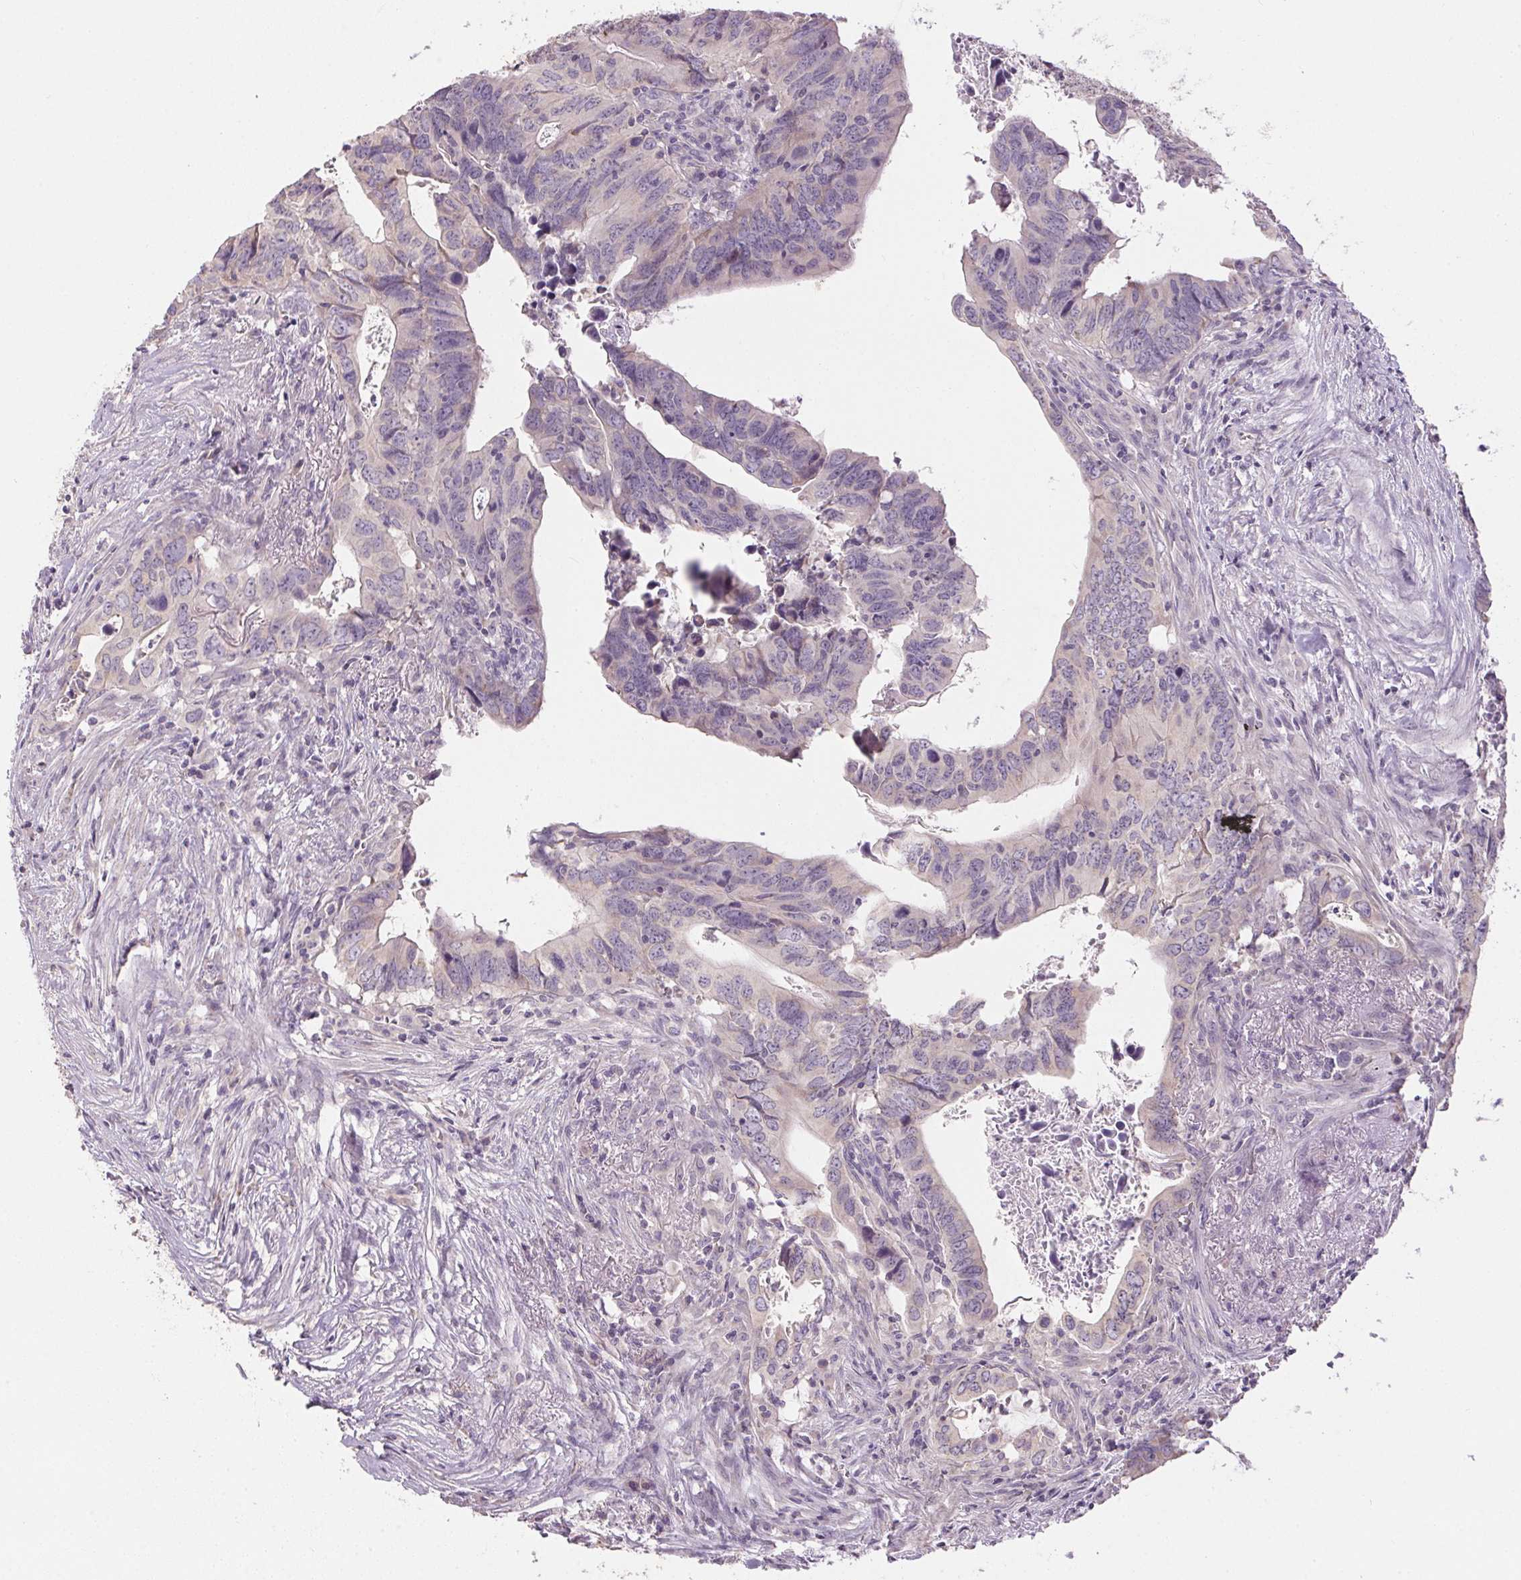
{"staining": {"intensity": "negative", "quantity": "none", "location": "none"}, "tissue": "colorectal cancer", "cell_type": "Tumor cells", "image_type": "cancer", "snomed": [{"axis": "morphology", "description": "Adenocarcinoma, NOS"}, {"axis": "topography", "description": "Colon"}], "caption": "There is no significant expression in tumor cells of colorectal adenocarcinoma.", "gene": "SPACA9", "patient": {"sex": "female", "age": 82}}